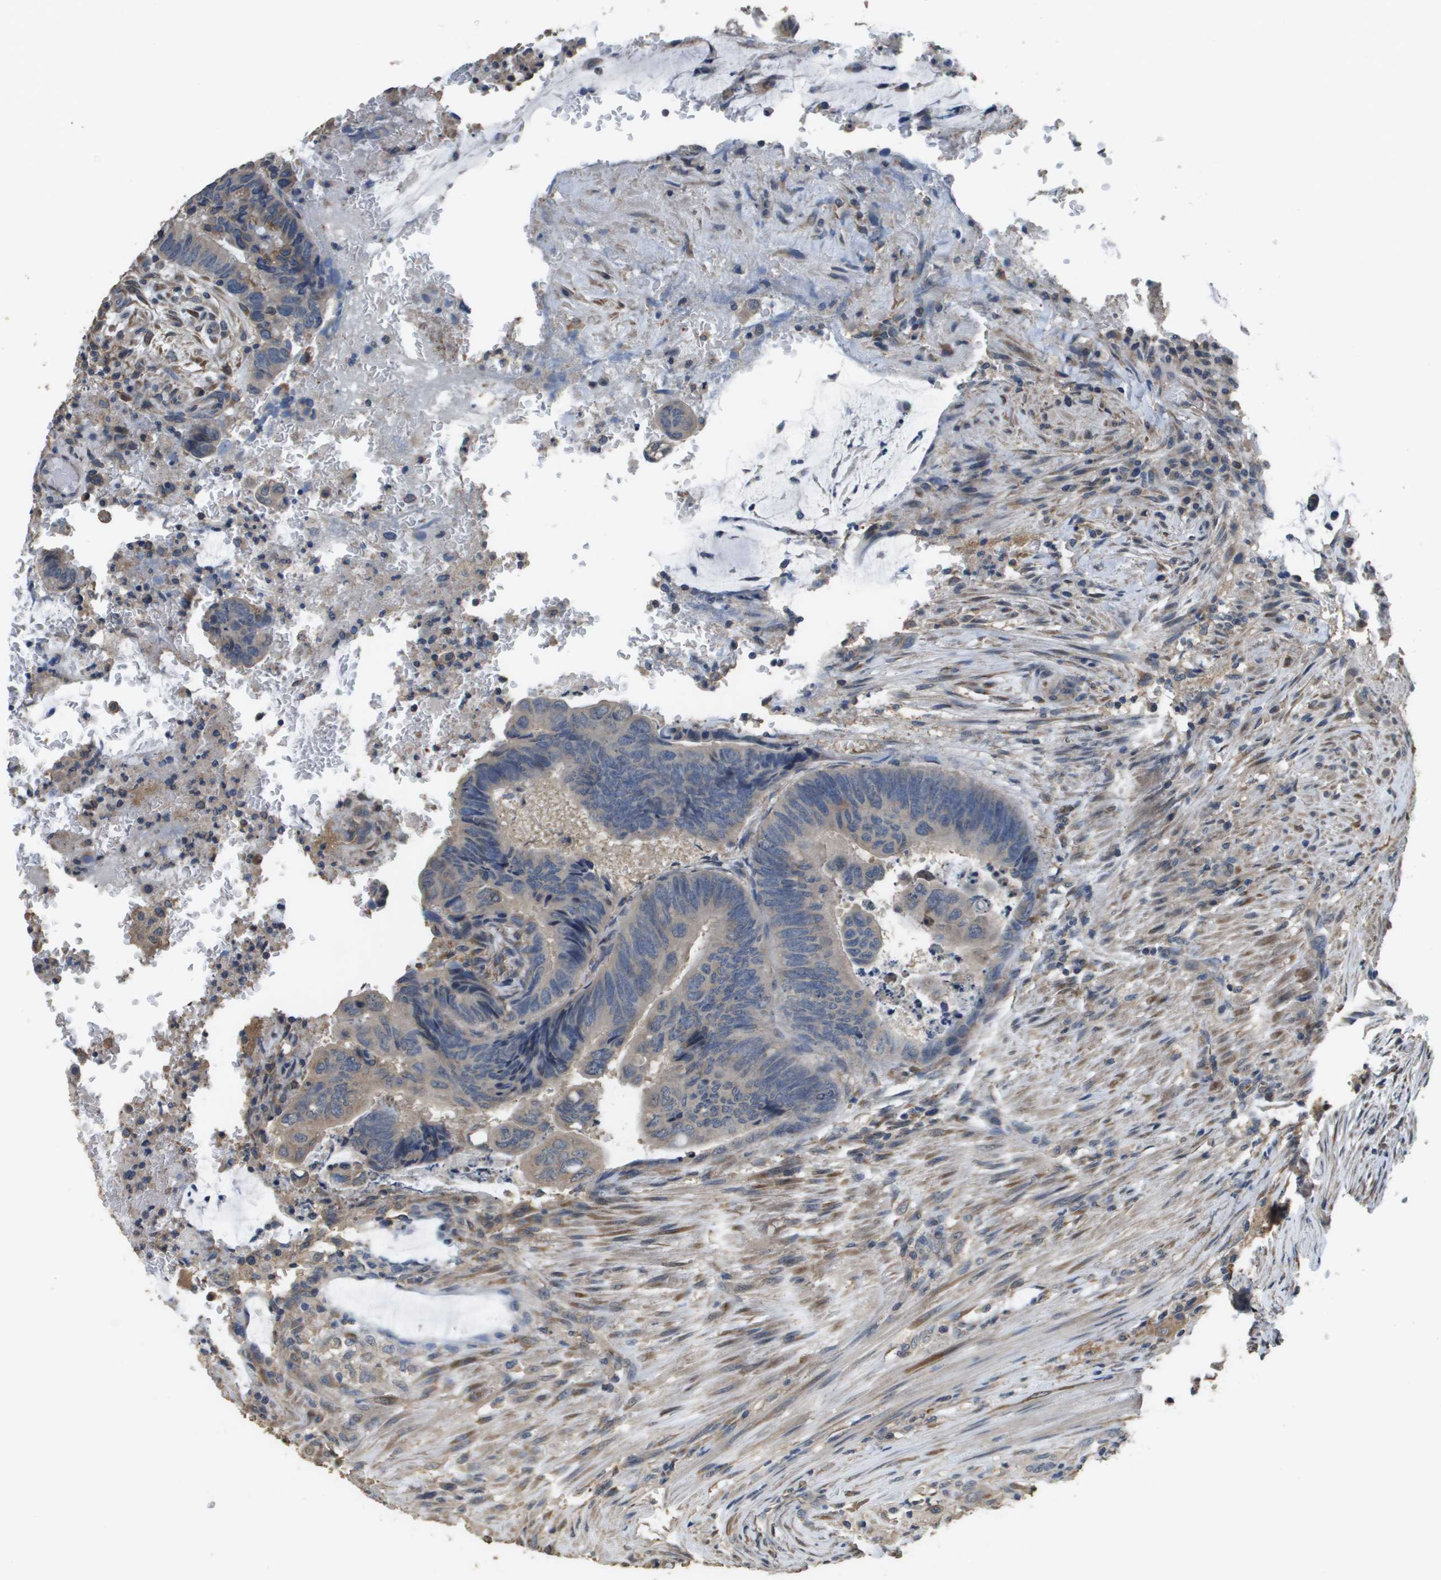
{"staining": {"intensity": "weak", "quantity": ">75%", "location": "cytoplasmic/membranous"}, "tissue": "colorectal cancer", "cell_type": "Tumor cells", "image_type": "cancer", "snomed": [{"axis": "morphology", "description": "Normal tissue, NOS"}, {"axis": "morphology", "description": "Adenocarcinoma, NOS"}, {"axis": "topography", "description": "Rectum"}], "caption": "Immunohistochemistry (IHC) (DAB) staining of human colorectal cancer demonstrates weak cytoplasmic/membranous protein staining in approximately >75% of tumor cells.", "gene": "RAB6B", "patient": {"sex": "male", "age": 92}}